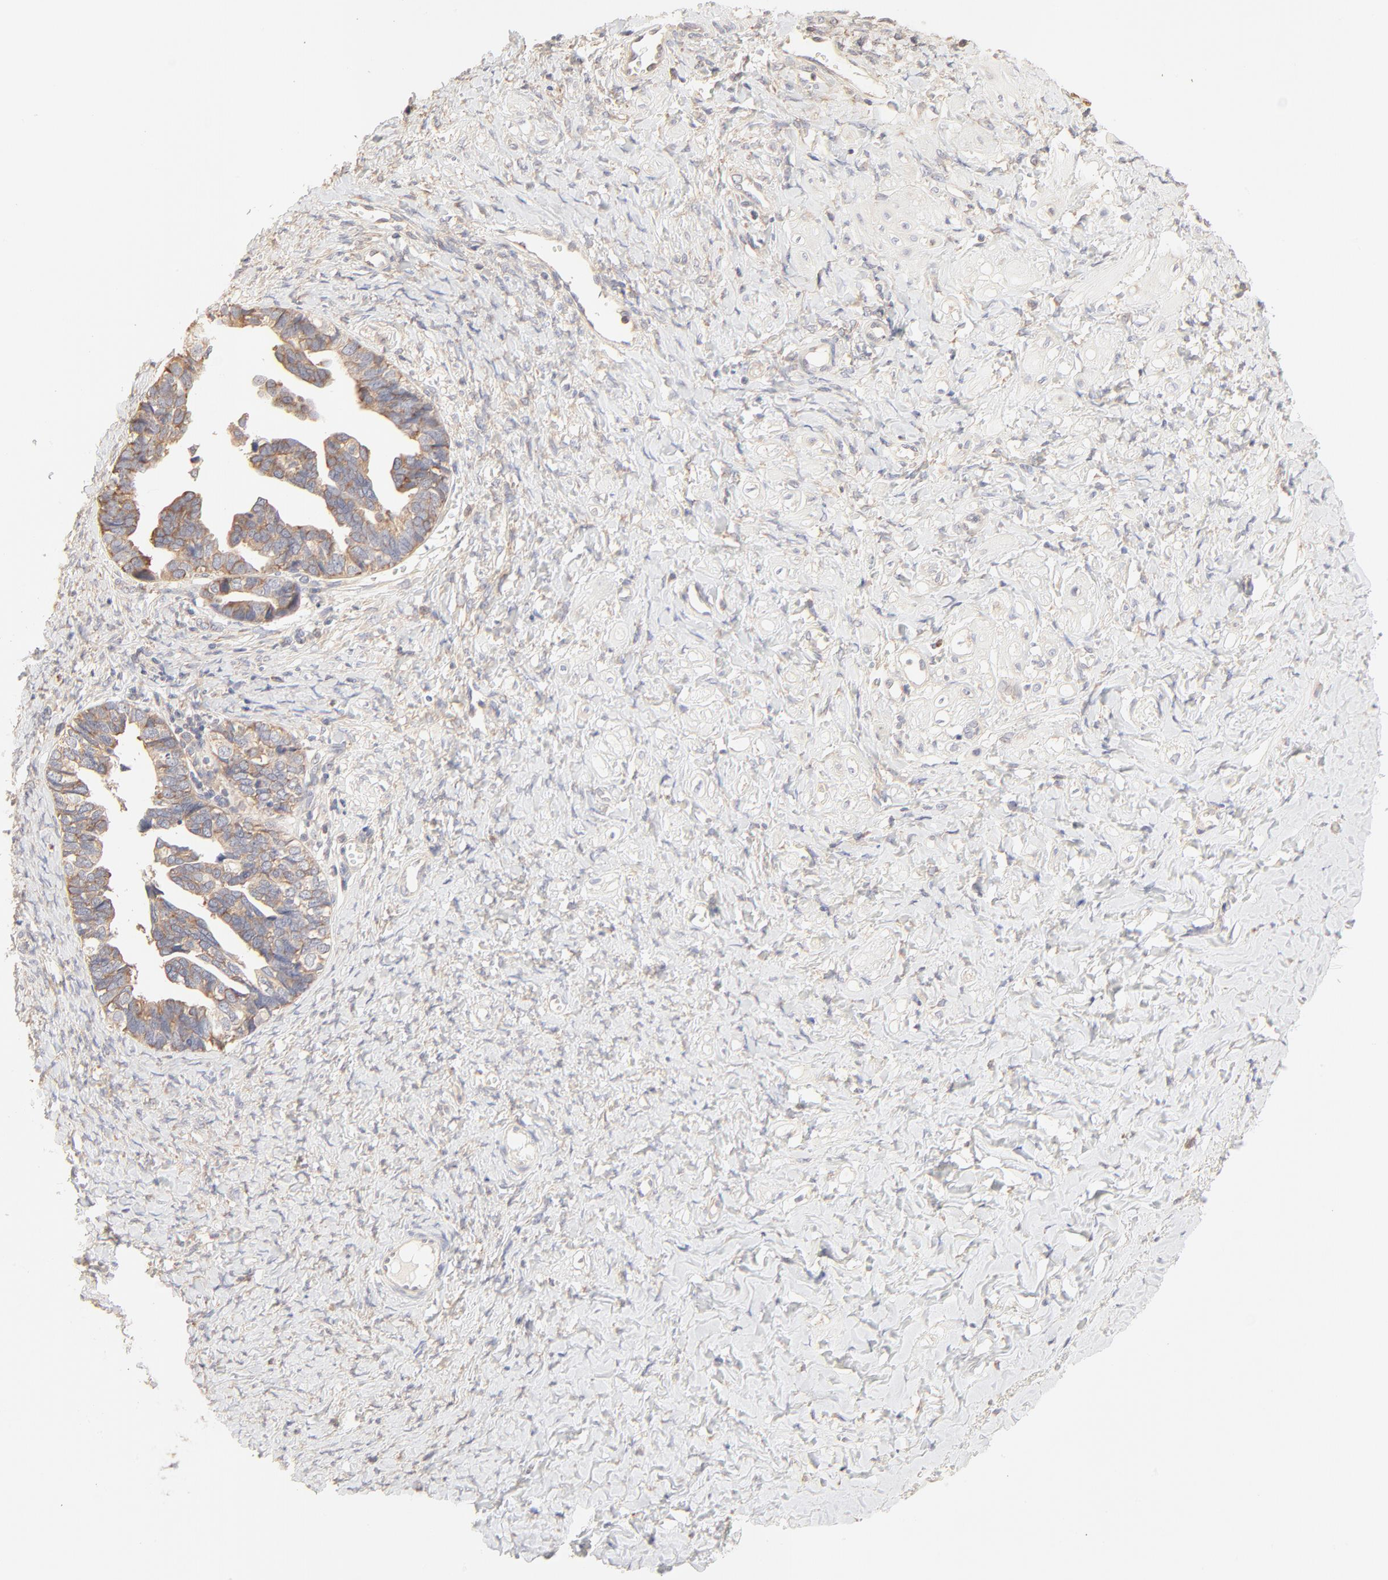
{"staining": {"intensity": "weak", "quantity": ">75%", "location": "cytoplasmic/membranous"}, "tissue": "ovarian cancer", "cell_type": "Tumor cells", "image_type": "cancer", "snomed": [{"axis": "morphology", "description": "Cystadenocarcinoma, serous, NOS"}, {"axis": "topography", "description": "Ovary"}], "caption": "Protein expression analysis of human ovarian cancer reveals weak cytoplasmic/membranous positivity in about >75% of tumor cells.", "gene": "RPS20", "patient": {"sex": "female", "age": 77}}